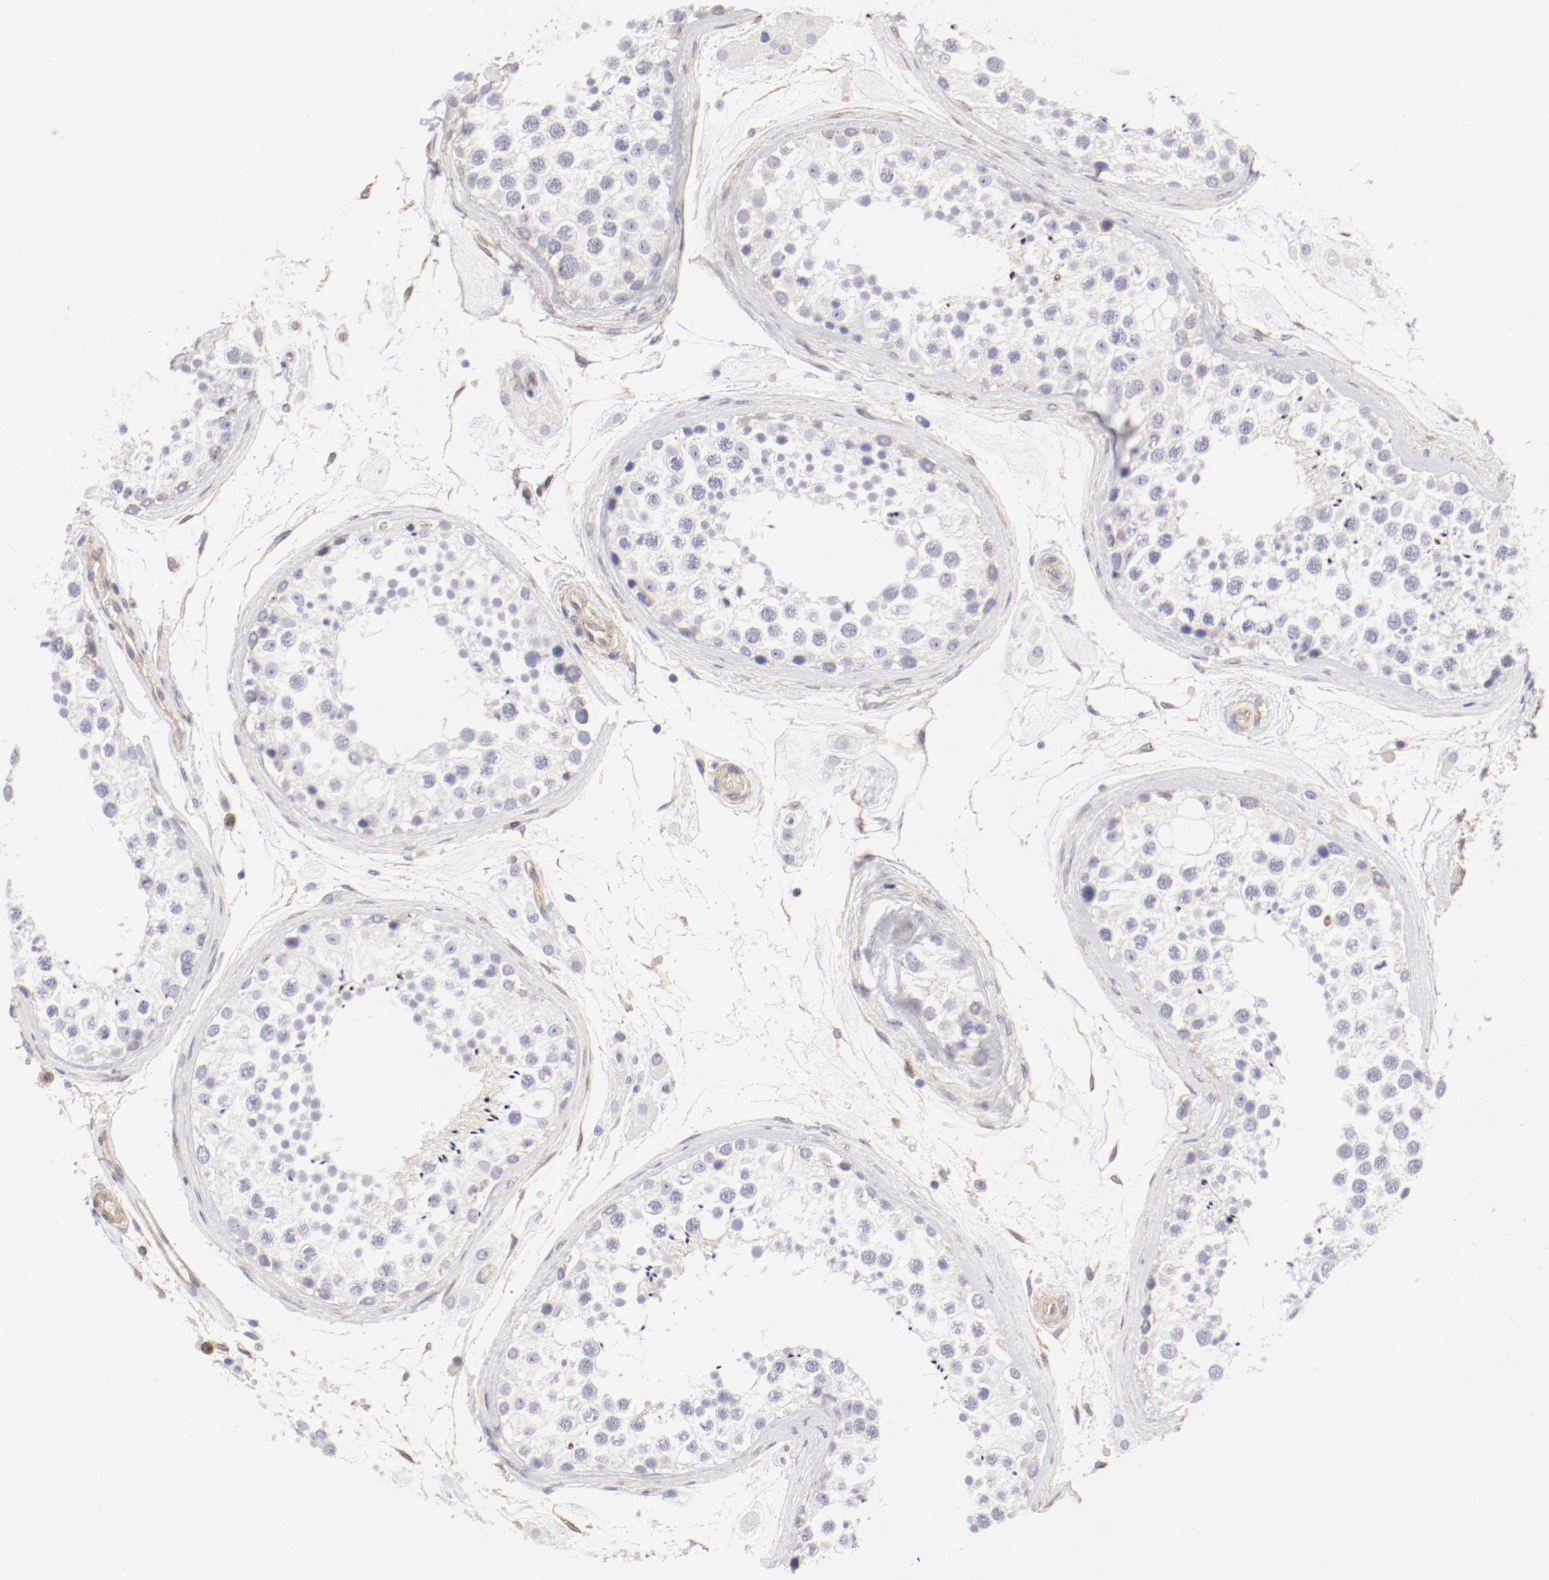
{"staining": {"intensity": "negative", "quantity": "none", "location": "none"}, "tissue": "testis", "cell_type": "Cells in seminiferous ducts", "image_type": "normal", "snomed": [{"axis": "morphology", "description": "Normal tissue, NOS"}, {"axis": "topography", "description": "Testis"}], "caption": "Immunohistochemistry of unremarkable testis reveals no staining in cells in seminiferous ducts. The staining is performed using DAB (3,3'-diaminobenzidine) brown chromogen with nuclei counter-stained in using hematoxylin.", "gene": "LAX1", "patient": {"sex": "male", "age": 46}}